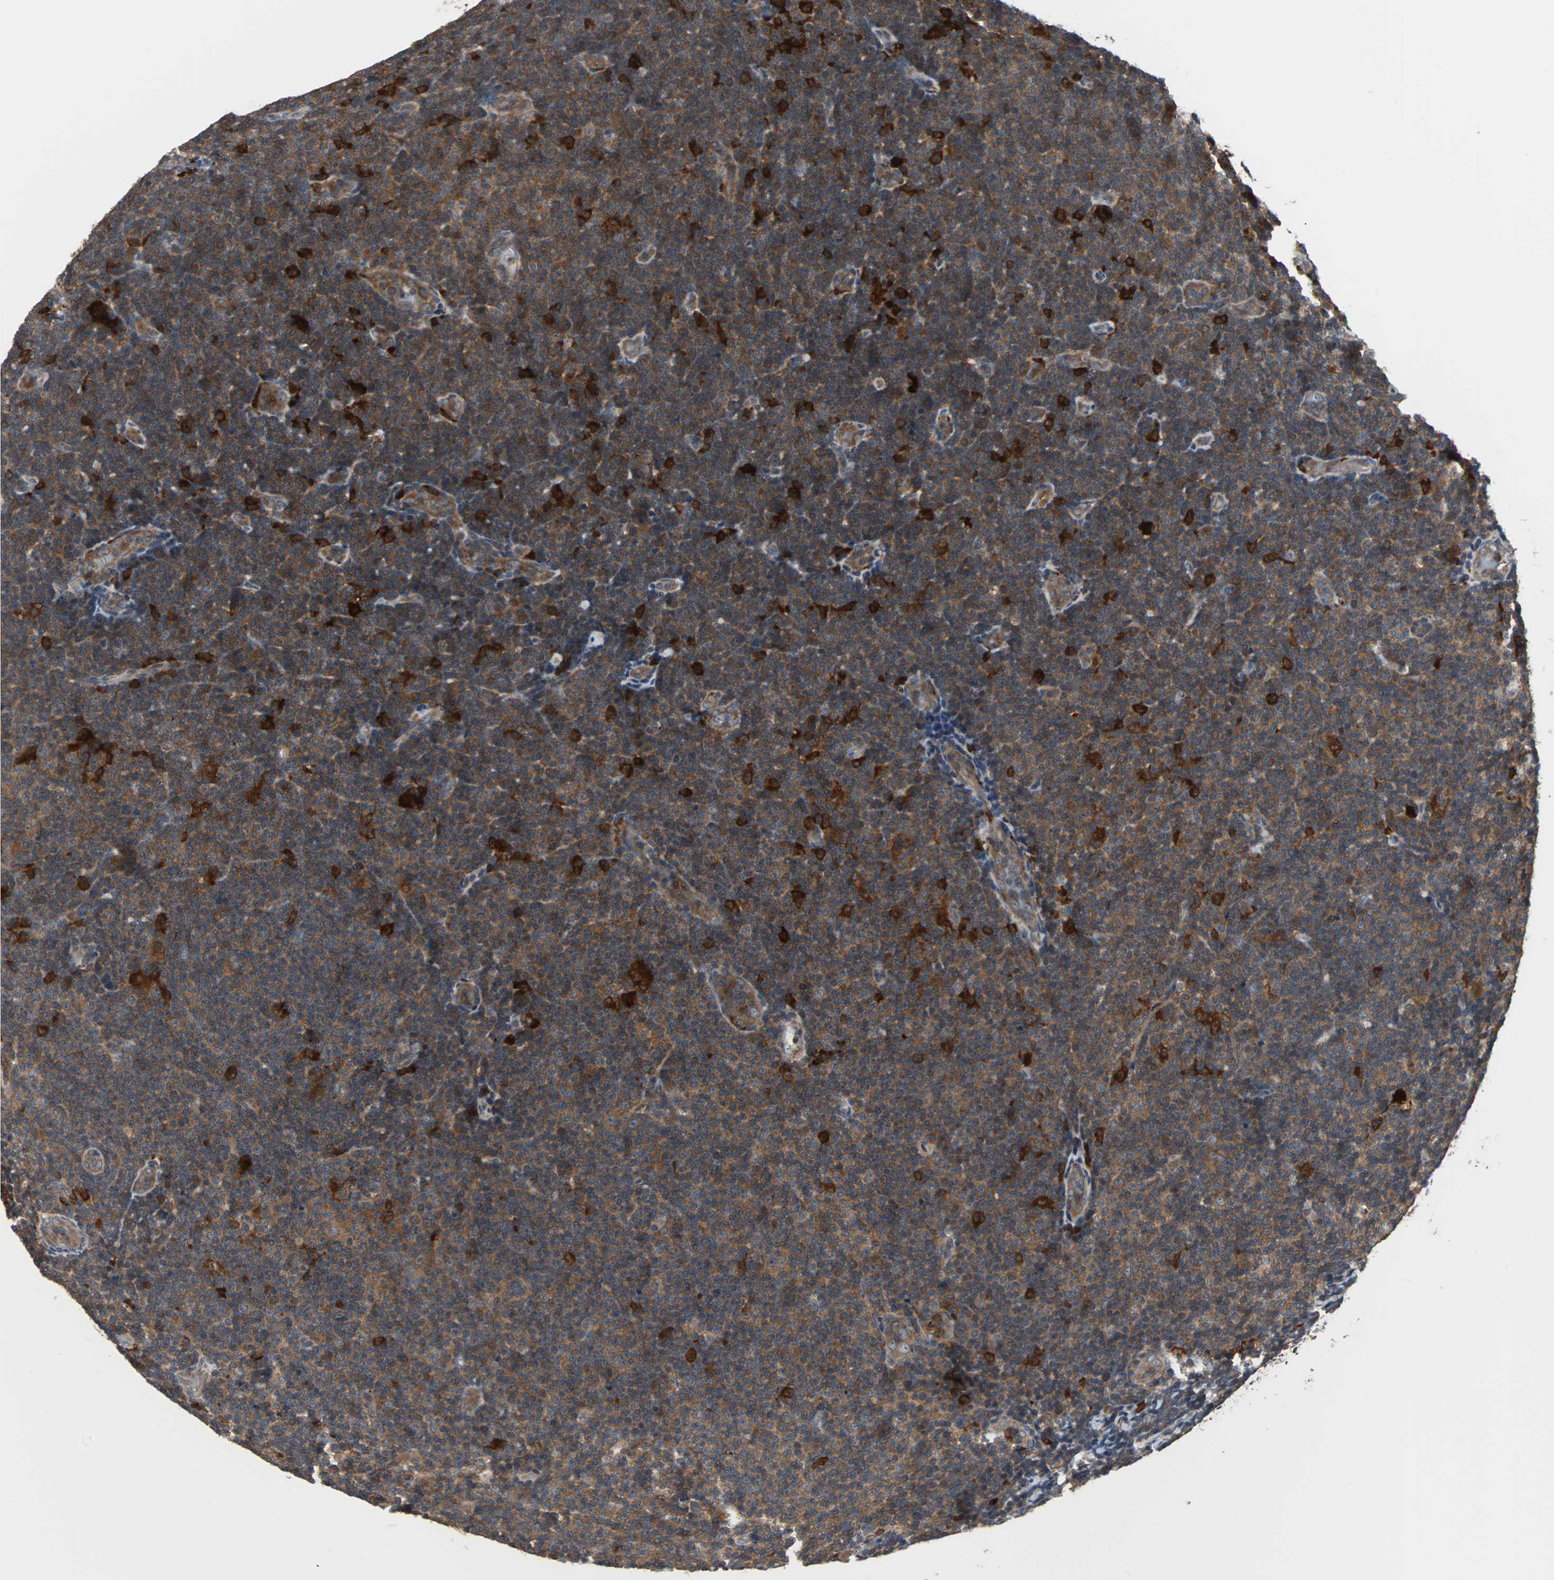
{"staining": {"intensity": "moderate", "quantity": ">75%", "location": "cytoplasmic/membranous"}, "tissue": "lymphoma", "cell_type": "Tumor cells", "image_type": "cancer", "snomed": [{"axis": "morphology", "description": "Malignant lymphoma, non-Hodgkin's type, Low grade"}, {"axis": "topography", "description": "Lymph node"}], "caption": "Protein analysis of low-grade malignant lymphoma, non-Hodgkin's type tissue shows moderate cytoplasmic/membranous positivity in approximately >75% of tumor cells. (Brightfield microscopy of DAB IHC at high magnification).", "gene": "PAK1", "patient": {"sex": "male", "age": 83}}